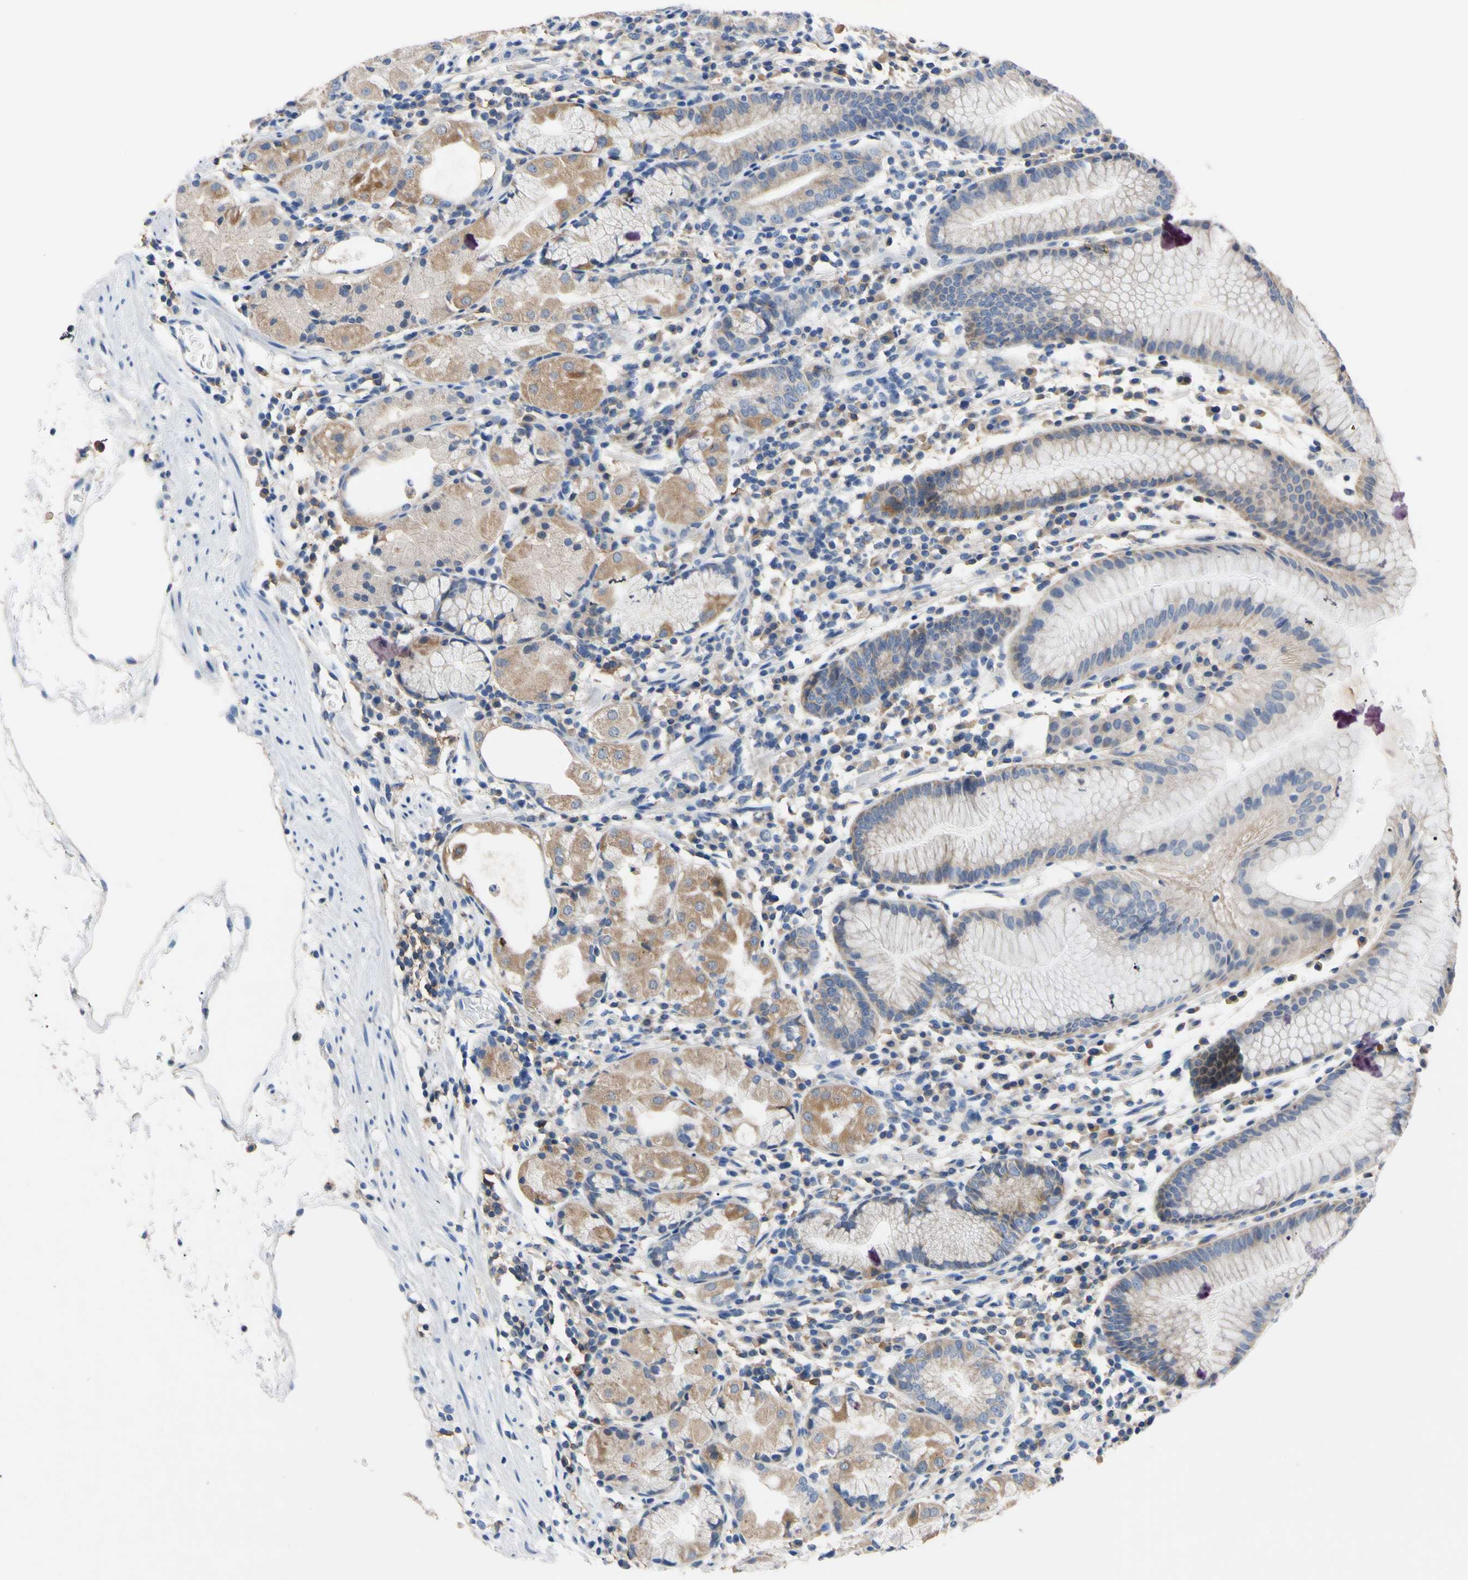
{"staining": {"intensity": "moderate", "quantity": "<25%", "location": "cytoplasmic/membranous"}, "tissue": "stomach", "cell_type": "Glandular cells", "image_type": "normal", "snomed": [{"axis": "morphology", "description": "Normal tissue, NOS"}, {"axis": "topography", "description": "Stomach"}, {"axis": "topography", "description": "Stomach, lower"}], "caption": "The immunohistochemical stain highlights moderate cytoplasmic/membranous positivity in glandular cells of unremarkable stomach.", "gene": "PNKD", "patient": {"sex": "female", "age": 75}}